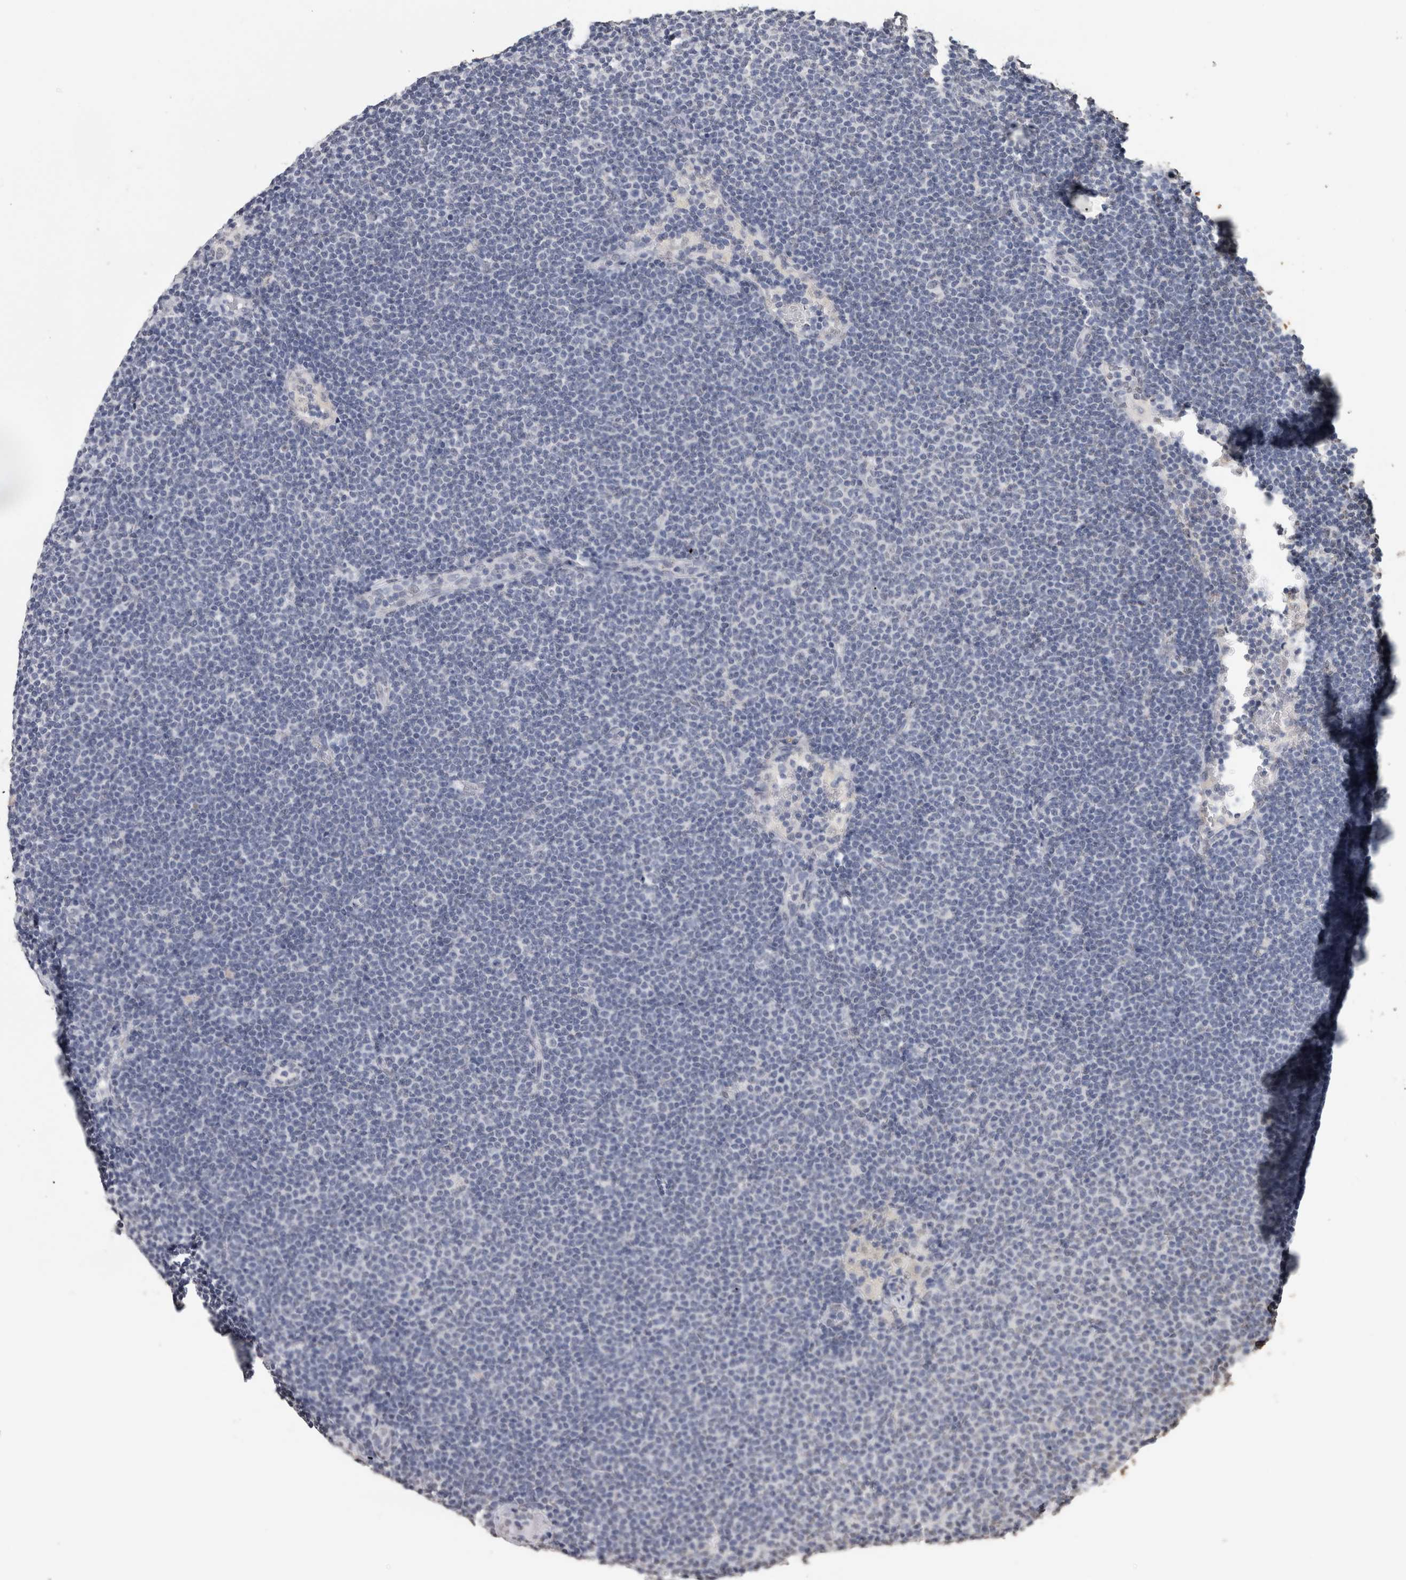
{"staining": {"intensity": "negative", "quantity": "none", "location": "none"}, "tissue": "lymphoma", "cell_type": "Tumor cells", "image_type": "cancer", "snomed": [{"axis": "morphology", "description": "Malignant lymphoma, non-Hodgkin's type, Low grade"}, {"axis": "topography", "description": "Lymph node"}], "caption": "Immunohistochemistry photomicrograph of neoplastic tissue: low-grade malignant lymphoma, non-Hodgkin's type stained with DAB (3,3'-diaminobenzidine) reveals no significant protein positivity in tumor cells.", "gene": "LTBP1", "patient": {"sex": "female", "age": 53}}